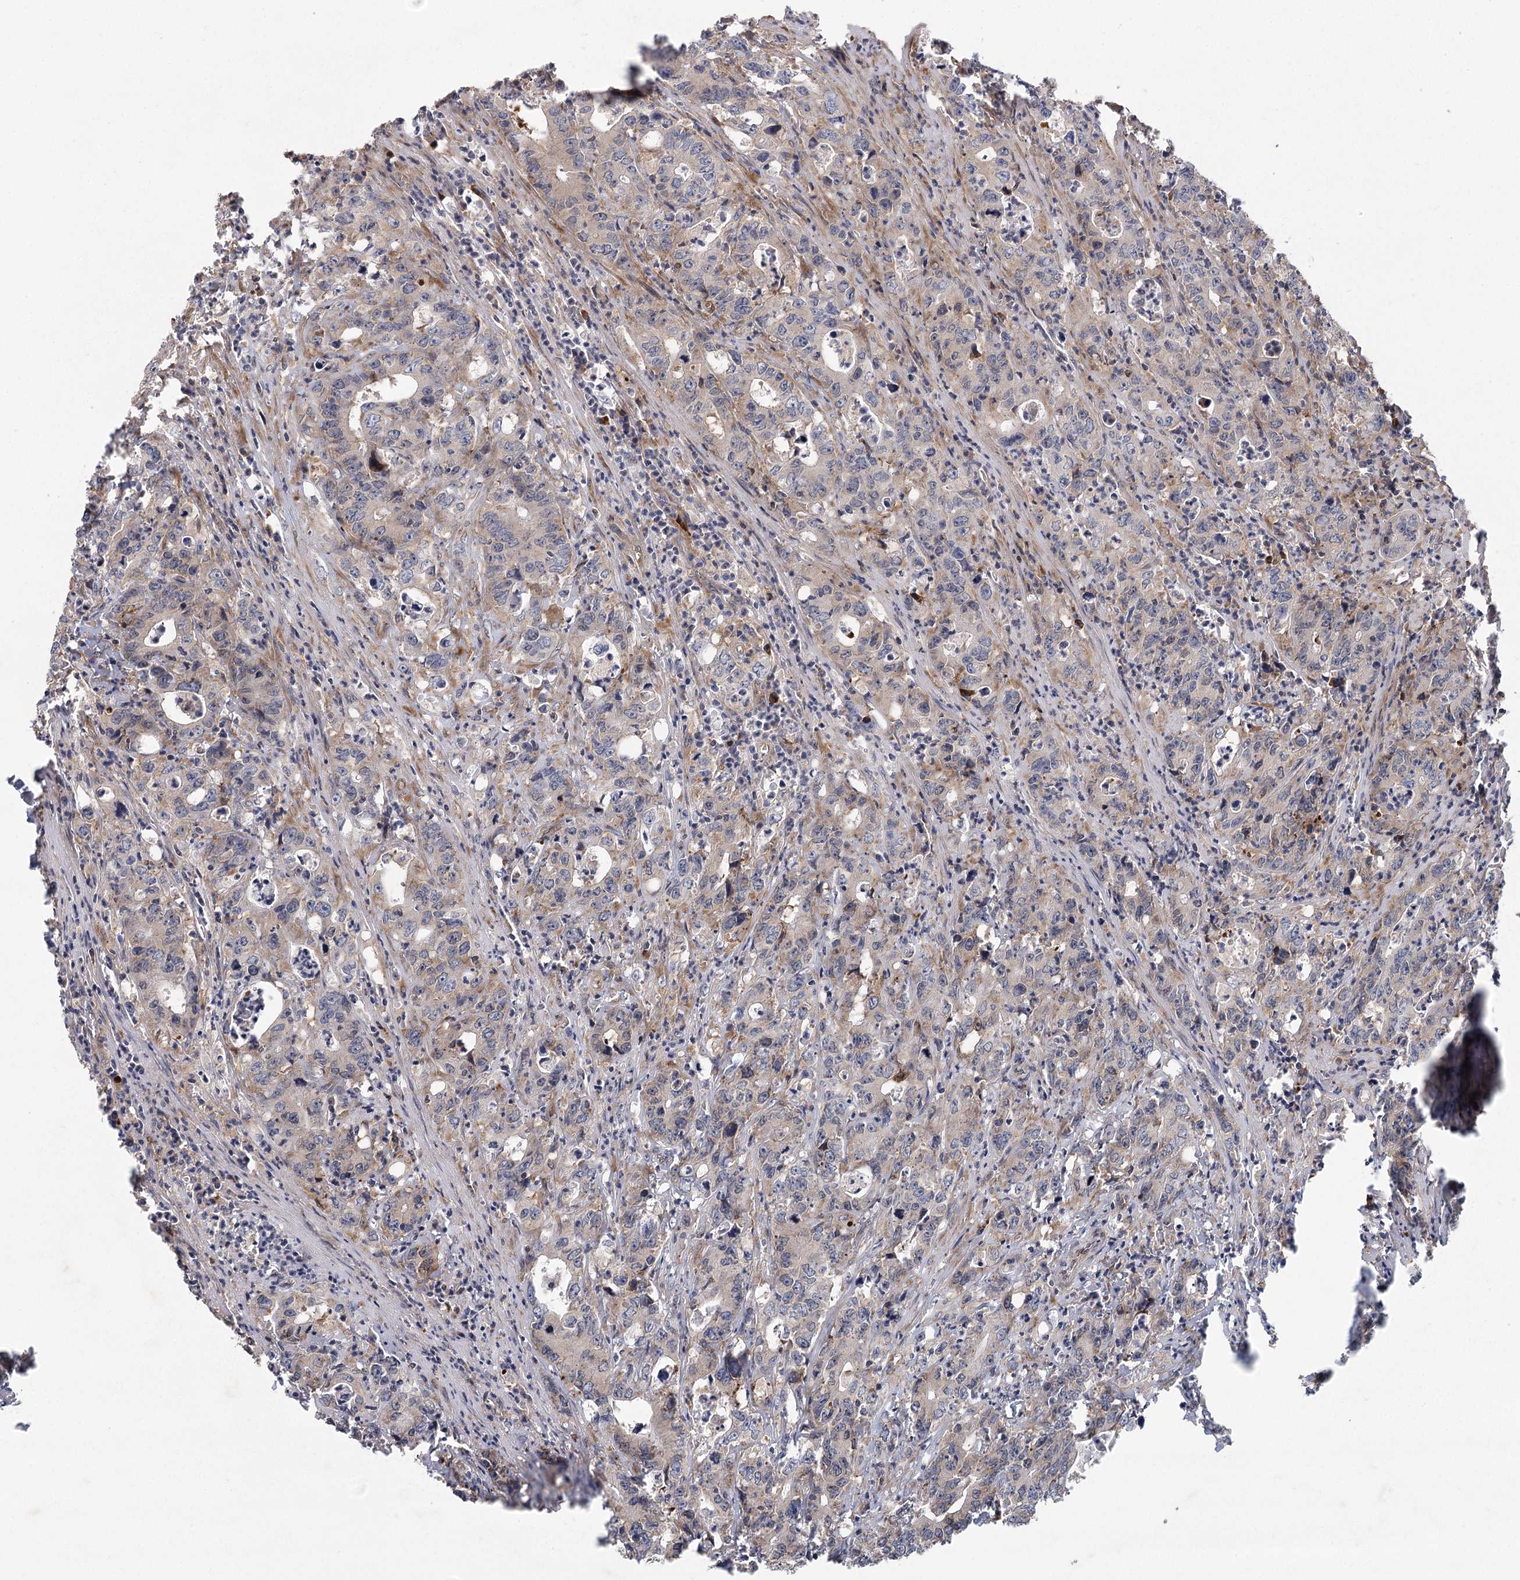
{"staining": {"intensity": "weak", "quantity": "25%-75%", "location": "cytoplasmic/membranous"}, "tissue": "colorectal cancer", "cell_type": "Tumor cells", "image_type": "cancer", "snomed": [{"axis": "morphology", "description": "Adenocarcinoma, NOS"}, {"axis": "topography", "description": "Colon"}], "caption": "Immunohistochemical staining of colorectal cancer (adenocarcinoma) shows low levels of weak cytoplasmic/membranous expression in approximately 25%-75% of tumor cells. (Stains: DAB (3,3'-diaminobenzidine) in brown, nuclei in blue, Microscopy: brightfield microscopy at high magnification).", "gene": "FAM110C", "patient": {"sex": "female", "age": 75}}